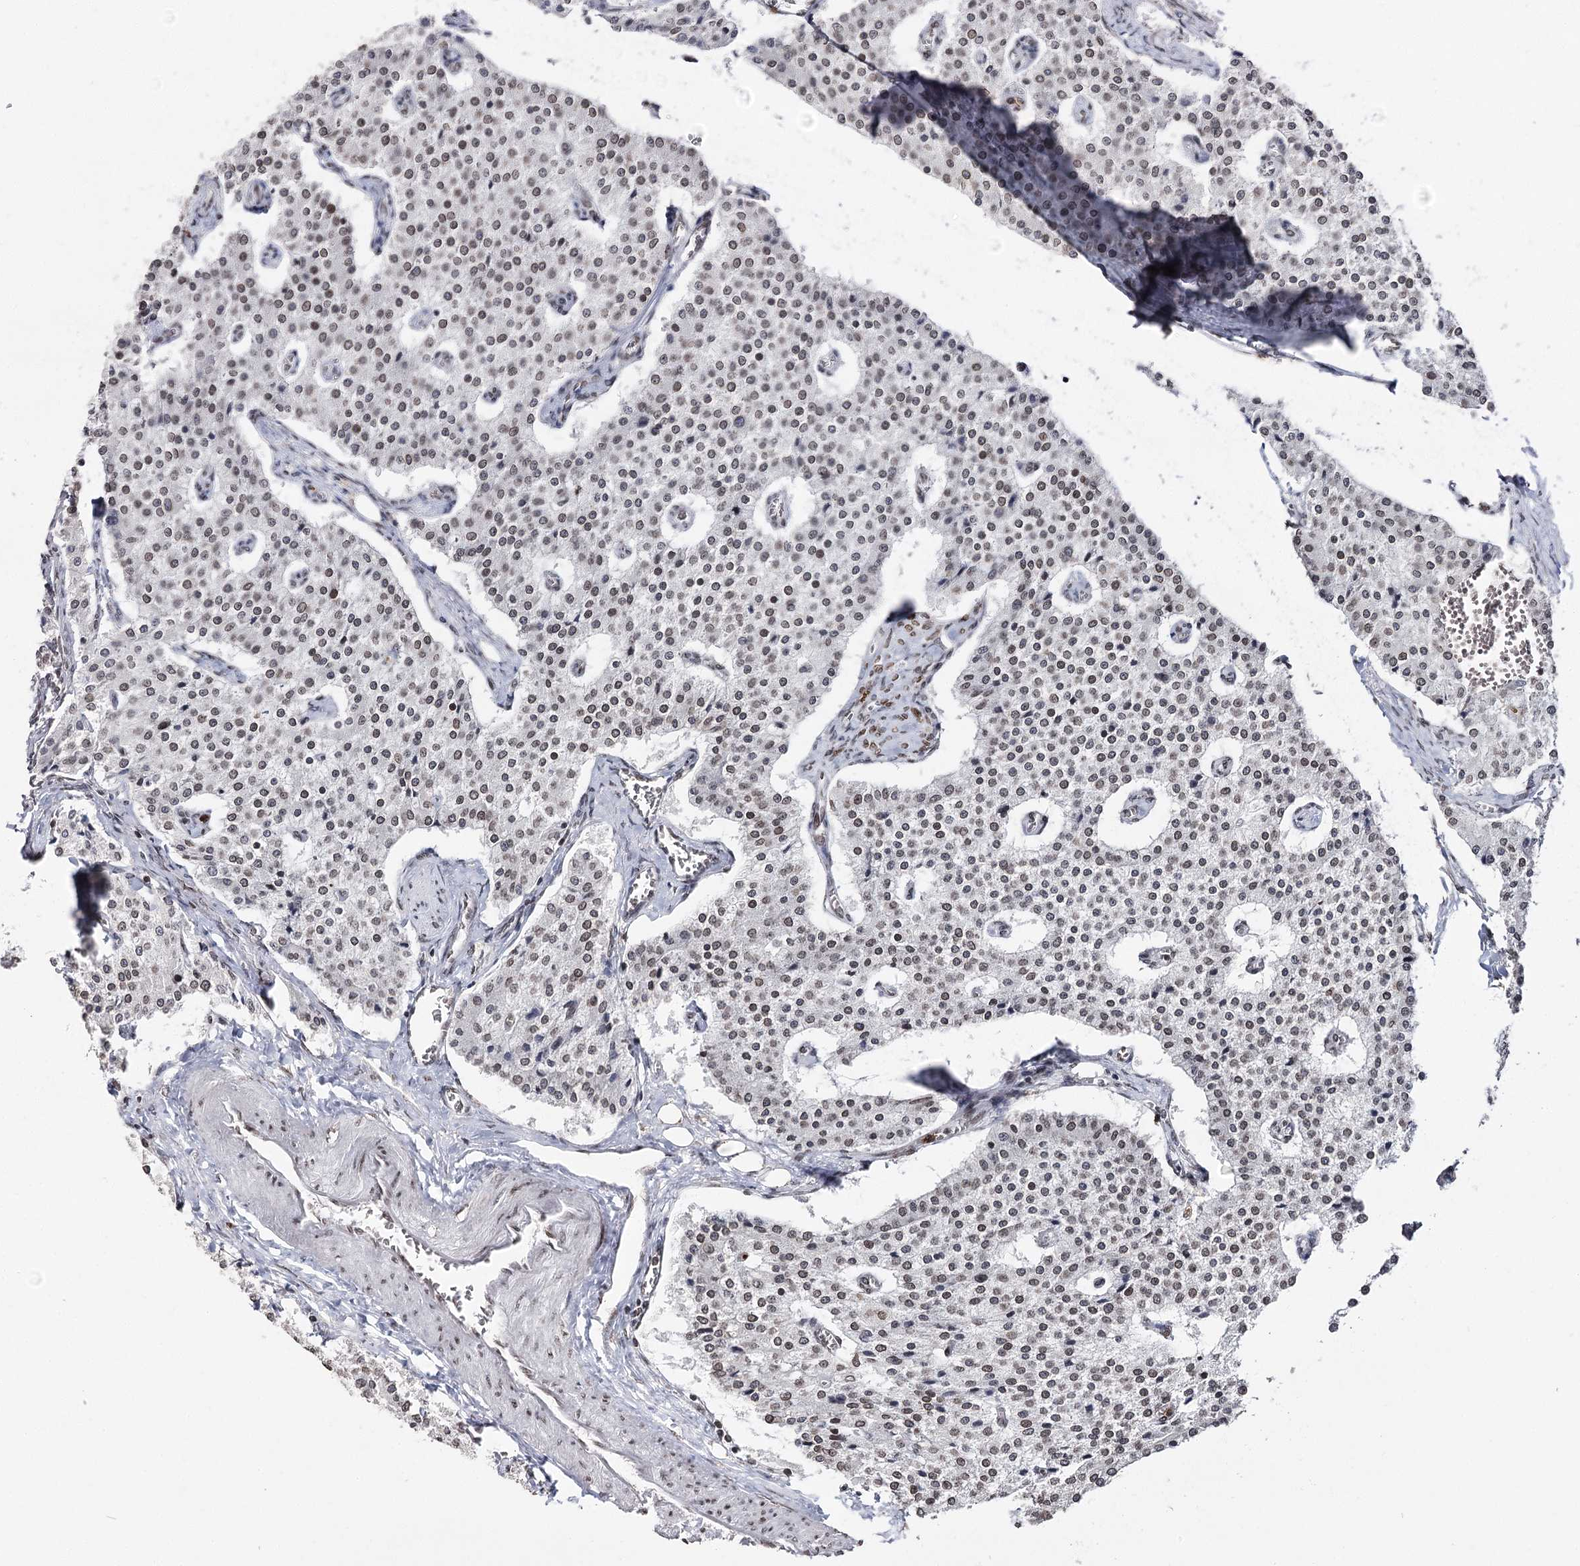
{"staining": {"intensity": "weak", "quantity": "25%-75%", "location": "nuclear"}, "tissue": "carcinoid", "cell_type": "Tumor cells", "image_type": "cancer", "snomed": [{"axis": "morphology", "description": "Carcinoid, malignant, NOS"}, {"axis": "topography", "description": "Colon"}], "caption": "The immunohistochemical stain highlights weak nuclear staining in tumor cells of malignant carcinoid tissue.", "gene": "KIAA0930", "patient": {"sex": "female", "age": 52}}